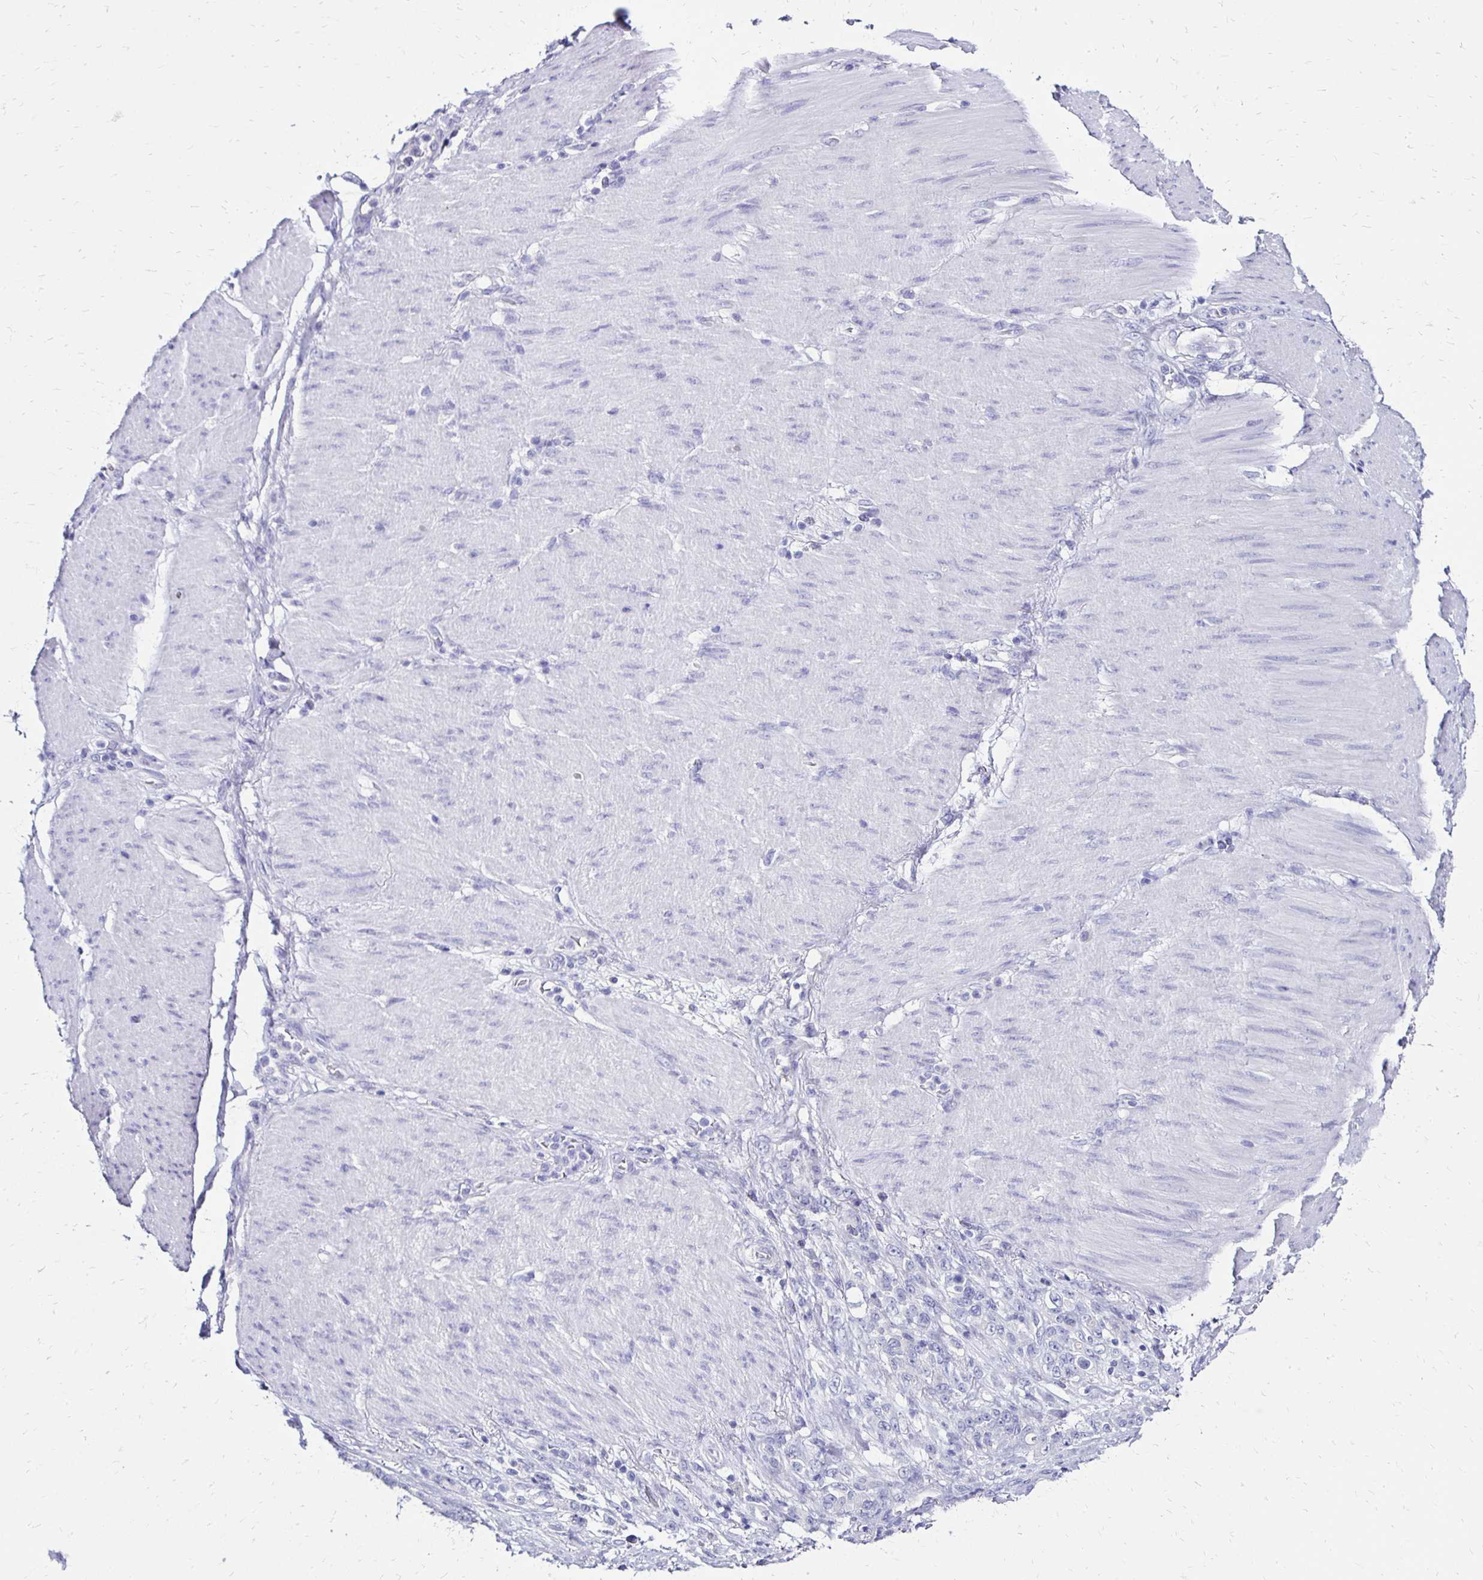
{"staining": {"intensity": "negative", "quantity": "none", "location": "none"}, "tissue": "stomach cancer", "cell_type": "Tumor cells", "image_type": "cancer", "snomed": [{"axis": "morphology", "description": "Adenocarcinoma, NOS"}, {"axis": "topography", "description": "Stomach"}], "caption": "High magnification brightfield microscopy of adenocarcinoma (stomach) stained with DAB (brown) and counterstained with hematoxylin (blue): tumor cells show no significant staining. The staining was performed using DAB to visualize the protein expression in brown, while the nuclei were stained in blue with hematoxylin (Magnification: 20x).", "gene": "KCNT1", "patient": {"sex": "female", "age": 79}}